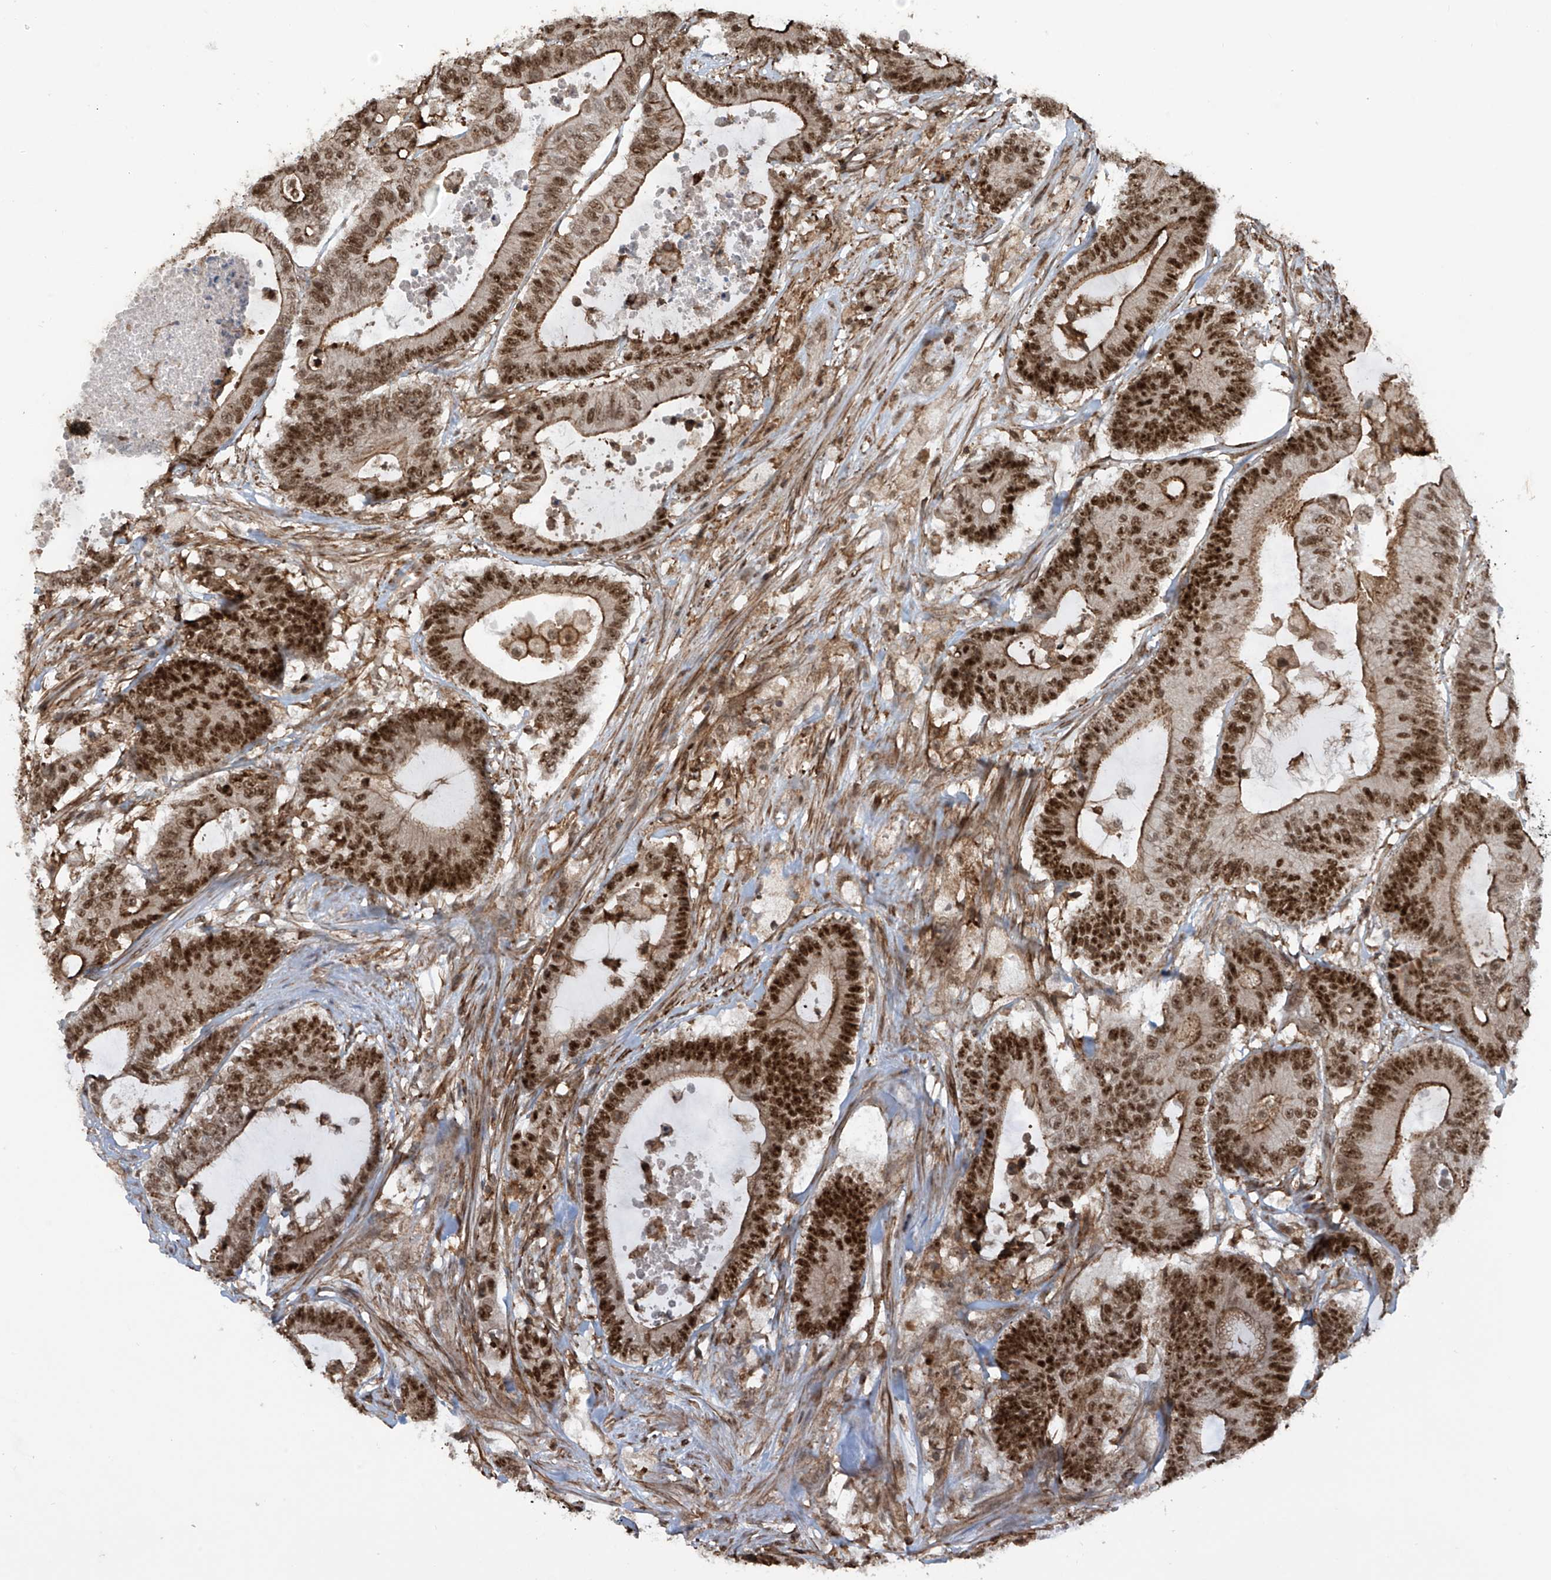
{"staining": {"intensity": "strong", "quantity": ">75%", "location": "cytoplasmic/membranous,nuclear"}, "tissue": "colorectal cancer", "cell_type": "Tumor cells", "image_type": "cancer", "snomed": [{"axis": "morphology", "description": "Adenocarcinoma, NOS"}, {"axis": "topography", "description": "Colon"}], "caption": "An IHC histopathology image of neoplastic tissue is shown. Protein staining in brown highlights strong cytoplasmic/membranous and nuclear positivity in adenocarcinoma (colorectal) within tumor cells. (DAB (3,3'-diaminobenzidine) IHC with brightfield microscopy, high magnification).", "gene": "REPIN1", "patient": {"sex": "female", "age": 84}}